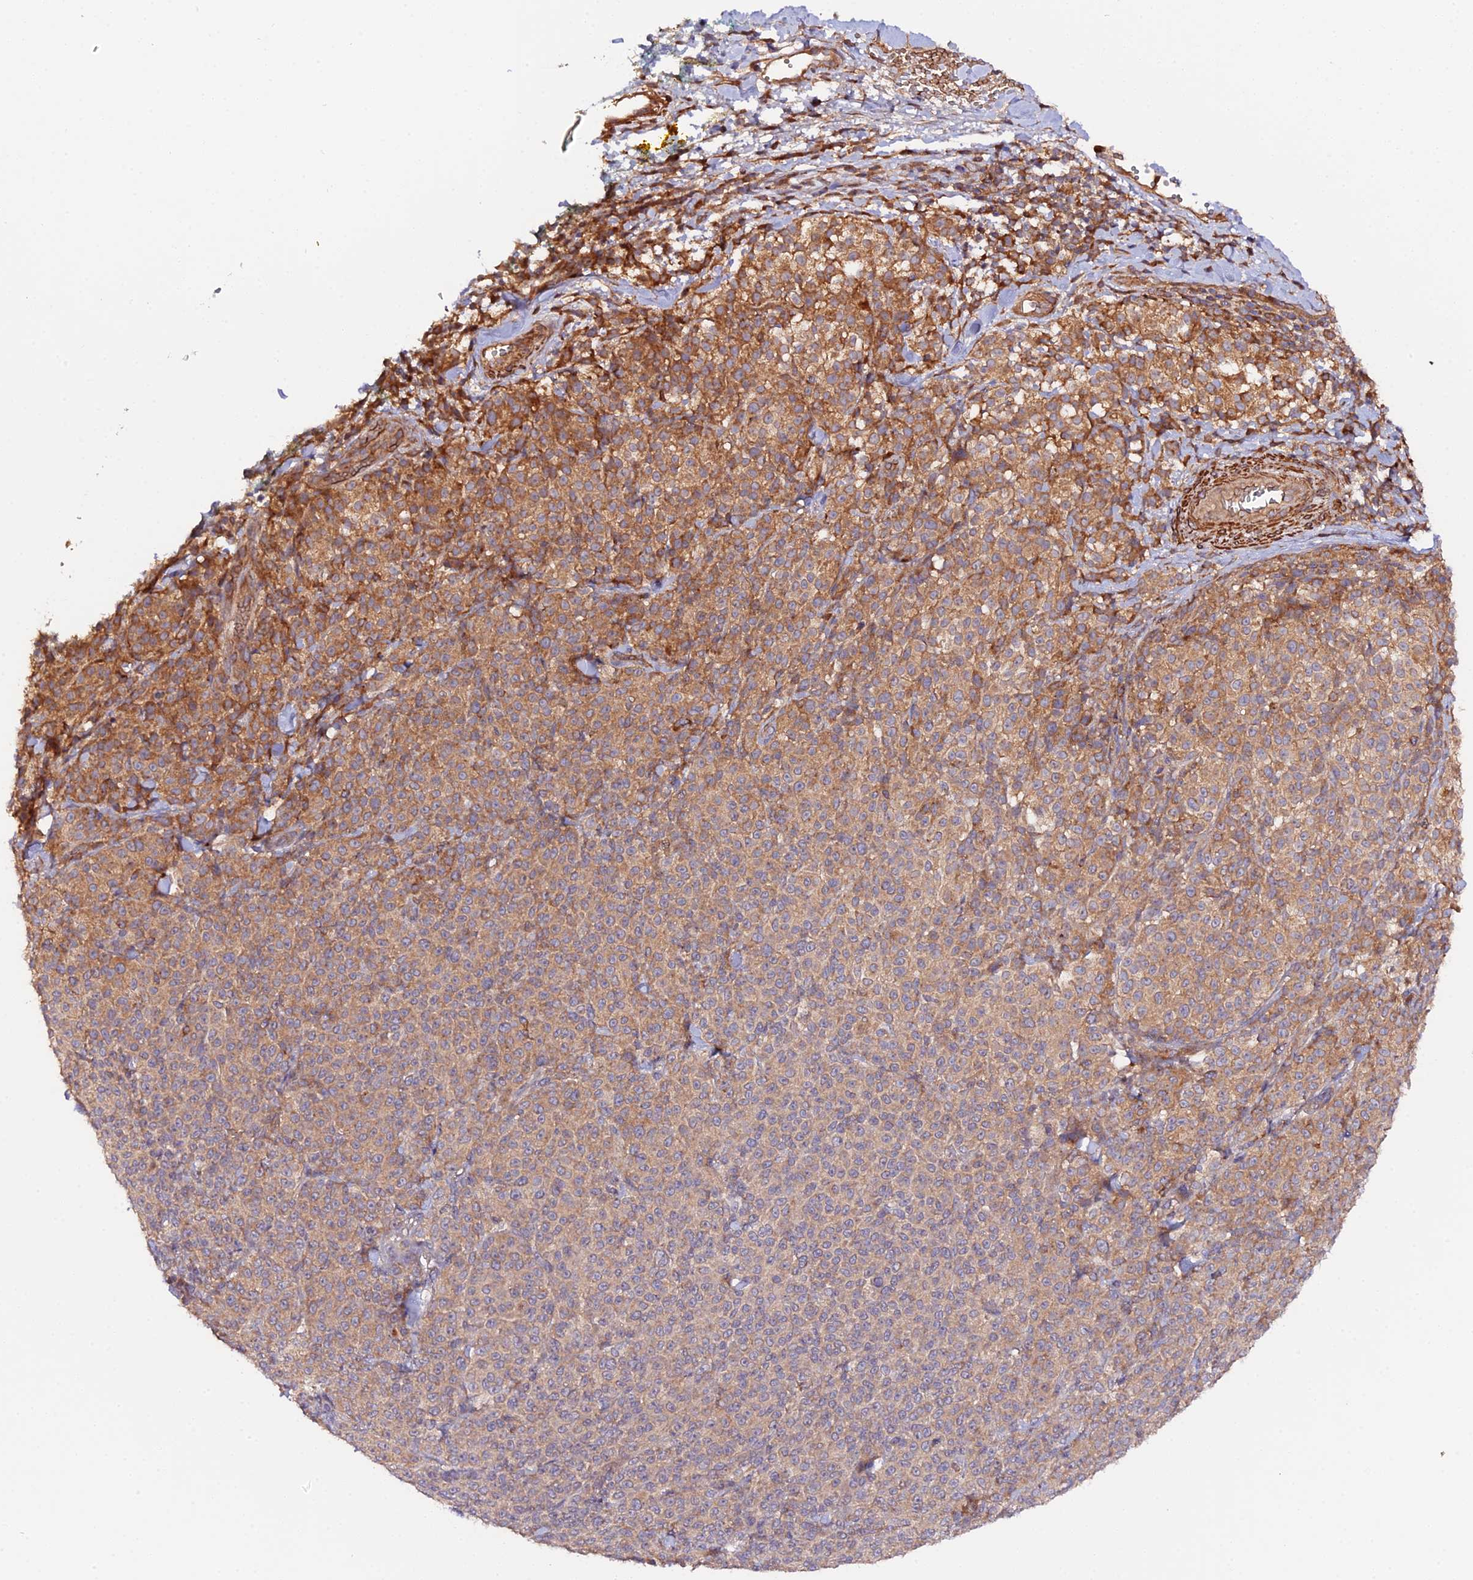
{"staining": {"intensity": "moderate", "quantity": ">75%", "location": "cytoplasmic/membranous"}, "tissue": "melanoma", "cell_type": "Tumor cells", "image_type": "cancer", "snomed": [{"axis": "morphology", "description": "Normal tissue, NOS"}, {"axis": "morphology", "description": "Malignant melanoma, NOS"}, {"axis": "topography", "description": "Skin"}], "caption": "Immunohistochemistry (DAB) staining of human melanoma shows moderate cytoplasmic/membranous protein staining in approximately >75% of tumor cells. (DAB IHC with brightfield microscopy, high magnification).", "gene": "TRIM26", "patient": {"sex": "female", "age": 34}}